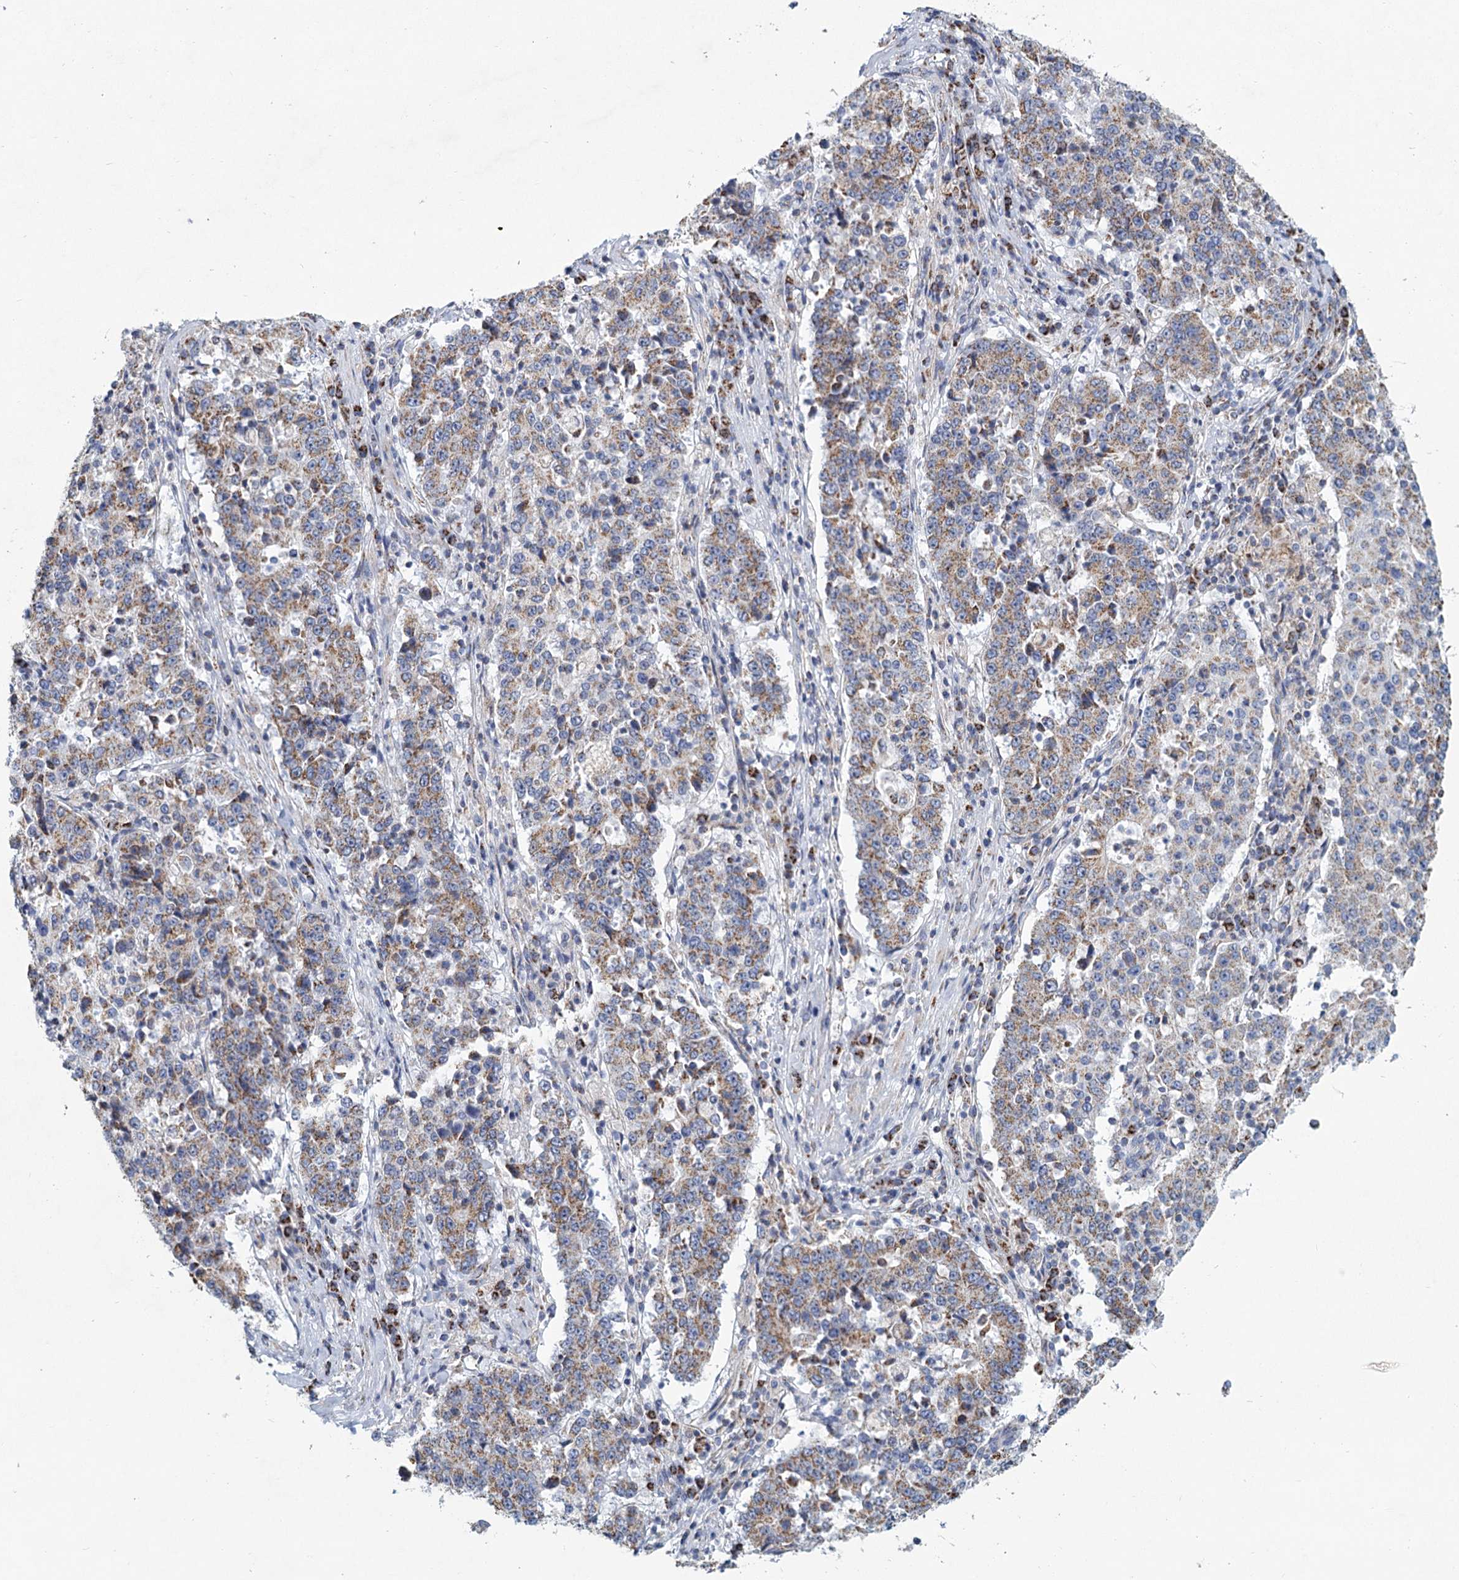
{"staining": {"intensity": "weak", "quantity": ">75%", "location": "cytoplasmic/membranous"}, "tissue": "stomach cancer", "cell_type": "Tumor cells", "image_type": "cancer", "snomed": [{"axis": "morphology", "description": "Adenocarcinoma, NOS"}, {"axis": "topography", "description": "Stomach"}], "caption": "Immunohistochemical staining of stomach adenocarcinoma shows weak cytoplasmic/membranous protein expression in about >75% of tumor cells.", "gene": "NDUFC2", "patient": {"sex": "male", "age": 59}}